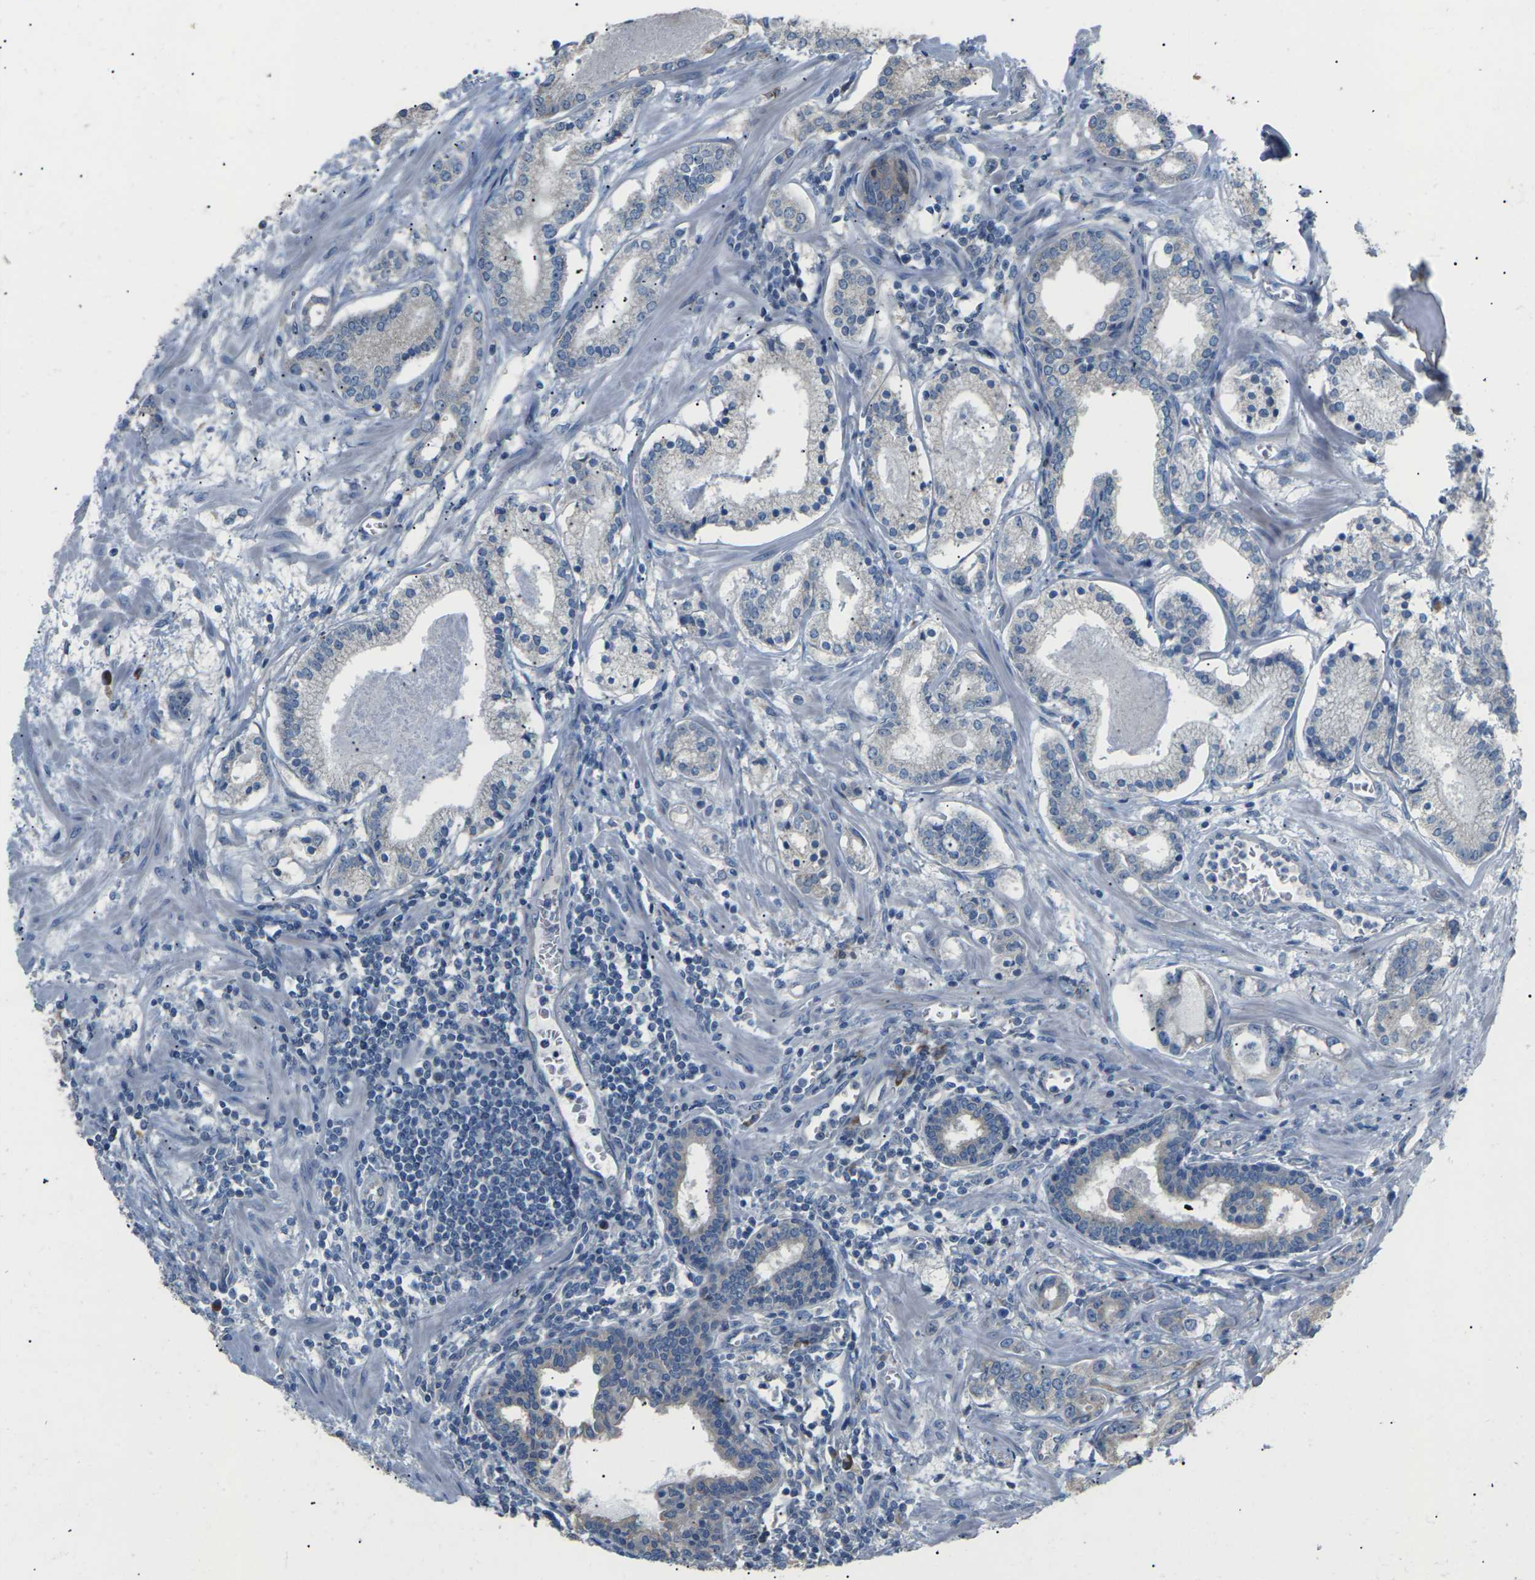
{"staining": {"intensity": "weak", "quantity": "<25%", "location": "cytoplasmic/membranous"}, "tissue": "prostate cancer", "cell_type": "Tumor cells", "image_type": "cancer", "snomed": [{"axis": "morphology", "description": "Adenocarcinoma, Low grade"}, {"axis": "topography", "description": "Prostate"}], "caption": "This is an immunohistochemistry photomicrograph of human prostate cancer (adenocarcinoma (low-grade)). There is no positivity in tumor cells.", "gene": "KLHDC8B", "patient": {"sex": "male", "age": 59}}